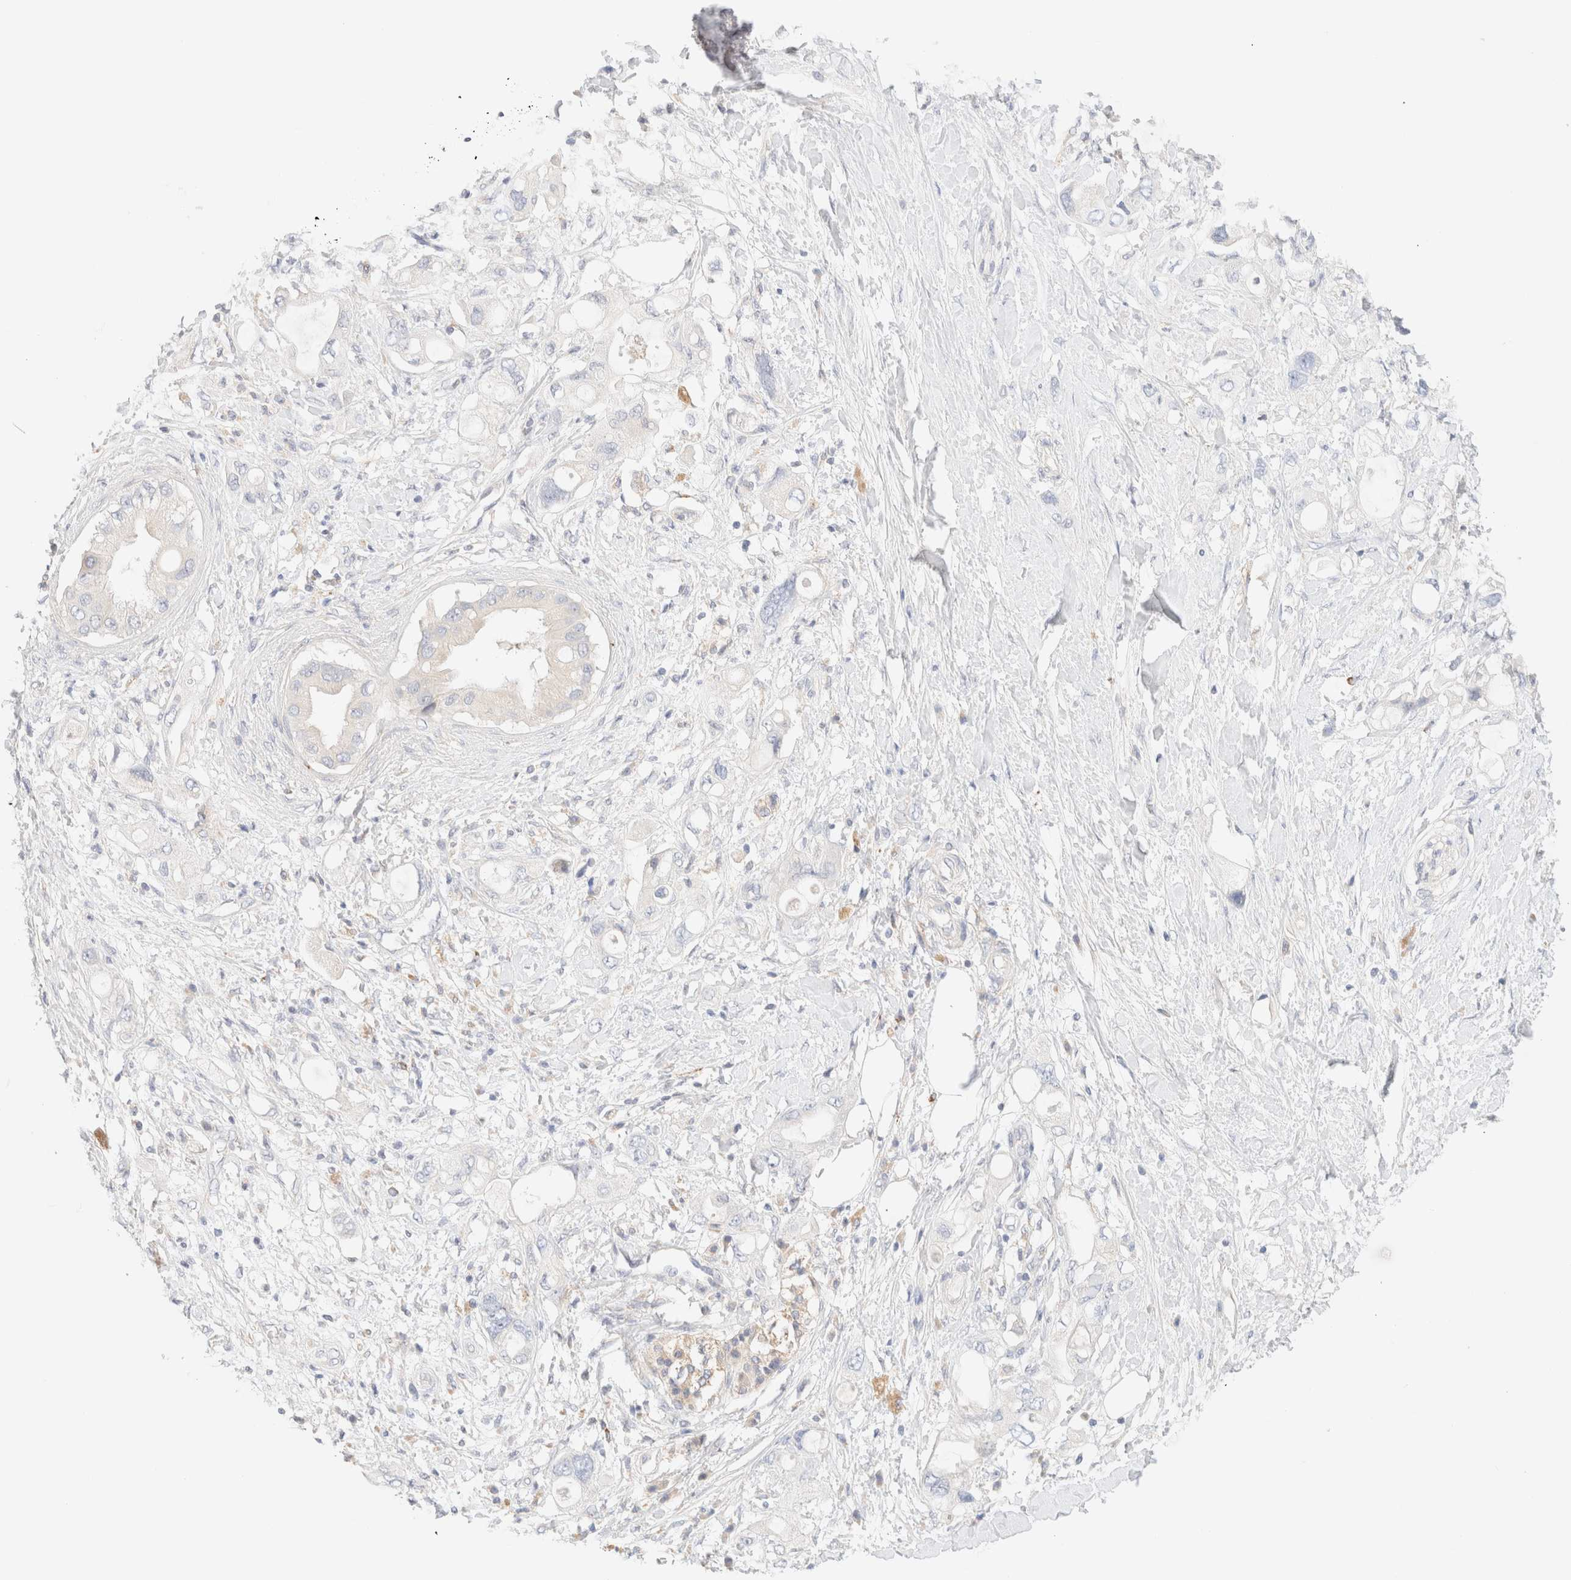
{"staining": {"intensity": "negative", "quantity": "none", "location": "none"}, "tissue": "pancreatic cancer", "cell_type": "Tumor cells", "image_type": "cancer", "snomed": [{"axis": "morphology", "description": "Adenocarcinoma, NOS"}, {"axis": "topography", "description": "Pancreas"}], "caption": "Immunohistochemical staining of pancreatic adenocarcinoma shows no significant positivity in tumor cells.", "gene": "SARM1", "patient": {"sex": "female", "age": 56}}